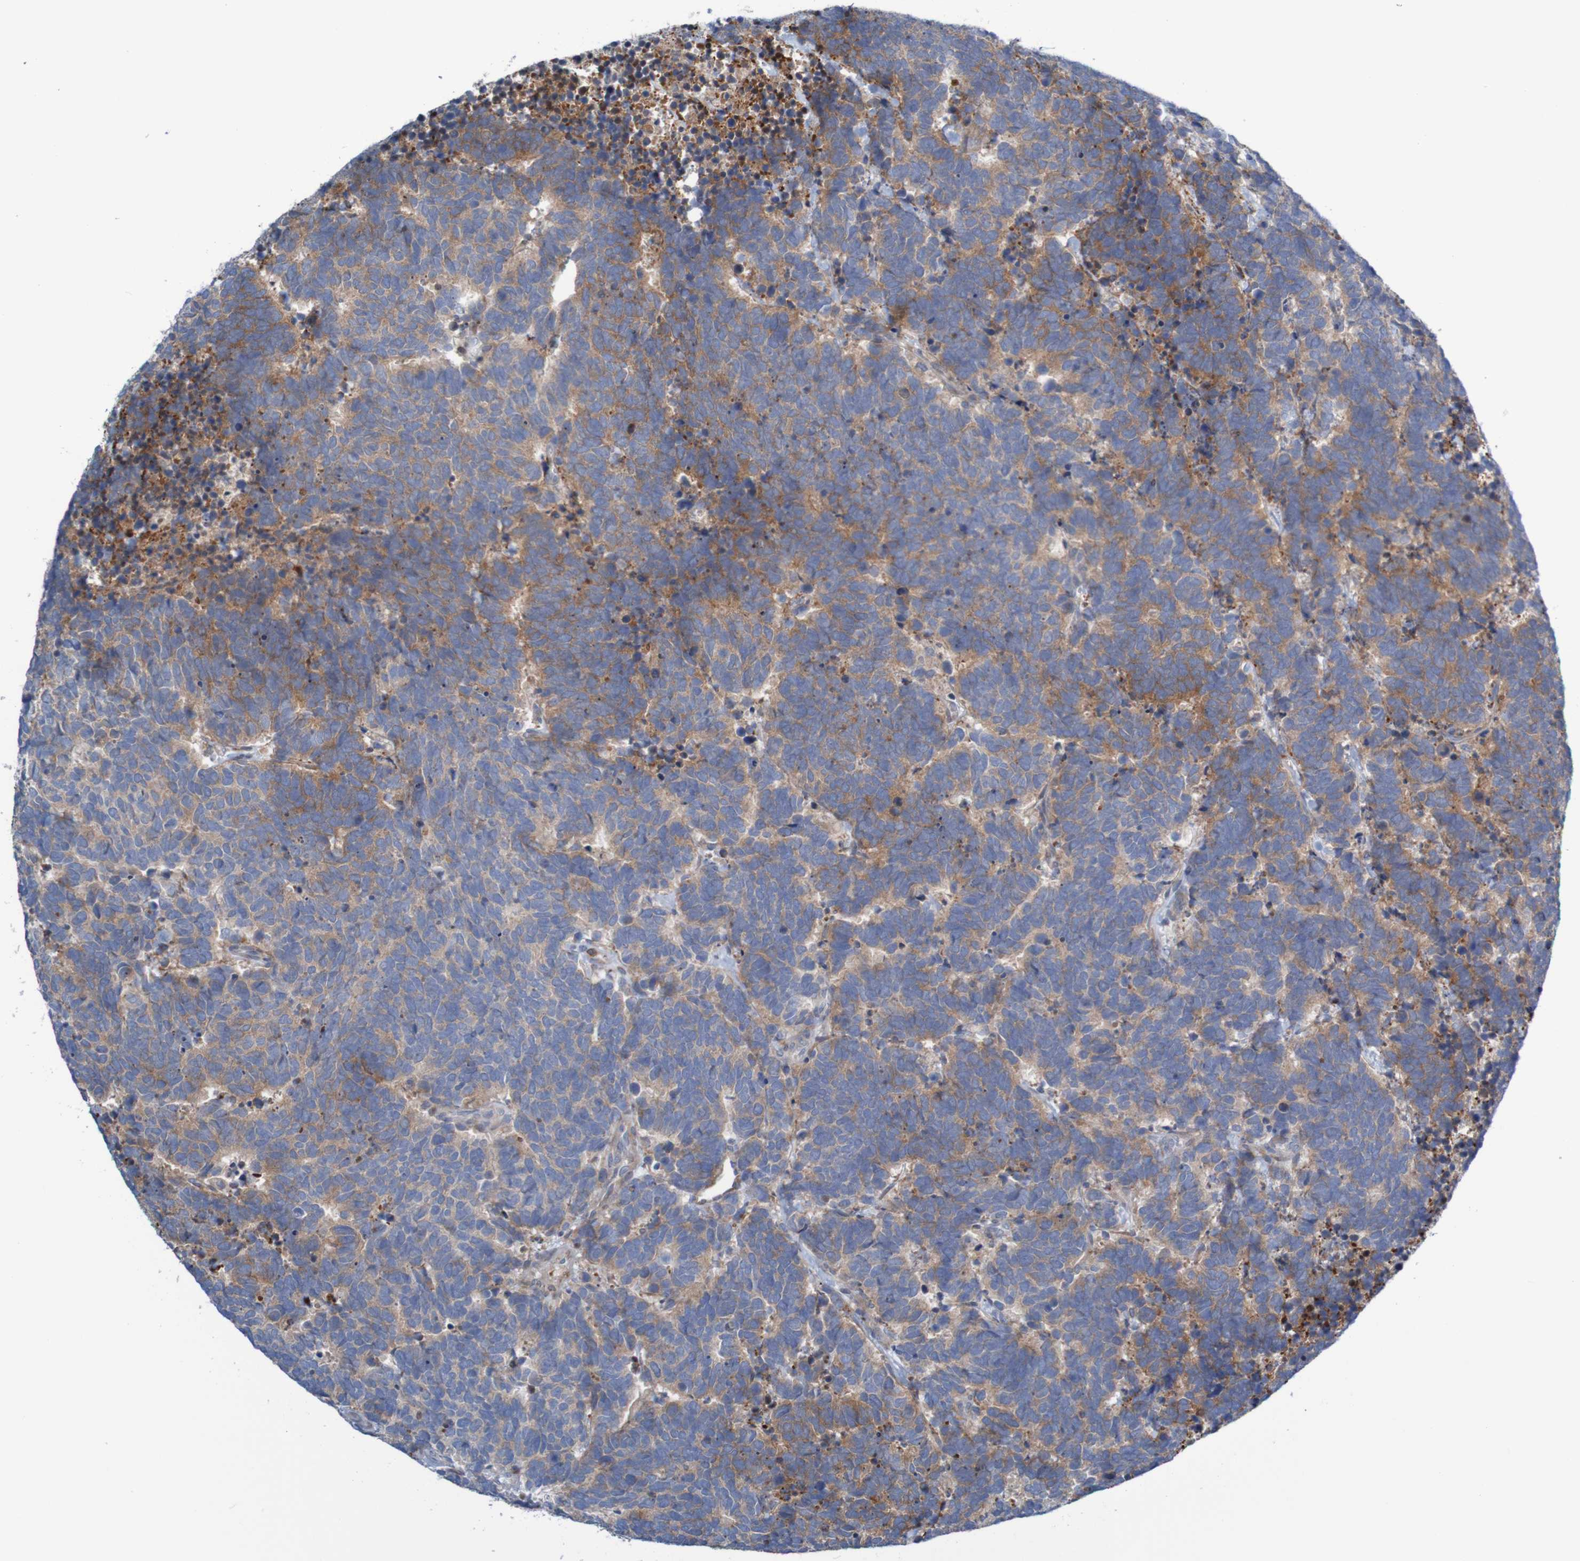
{"staining": {"intensity": "strong", "quantity": "25%-75%", "location": "cytoplasmic/membranous"}, "tissue": "carcinoid", "cell_type": "Tumor cells", "image_type": "cancer", "snomed": [{"axis": "morphology", "description": "Carcinoma, NOS"}, {"axis": "morphology", "description": "Carcinoid, malignant, NOS"}, {"axis": "topography", "description": "Urinary bladder"}], "caption": "A high-resolution photomicrograph shows immunohistochemistry staining of carcinoid, which shows strong cytoplasmic/membranous staining in approximately 25%-75% of tumor cells.", "gene": "ANGPT4", "patient": {"sex": "male", "age": 57}}